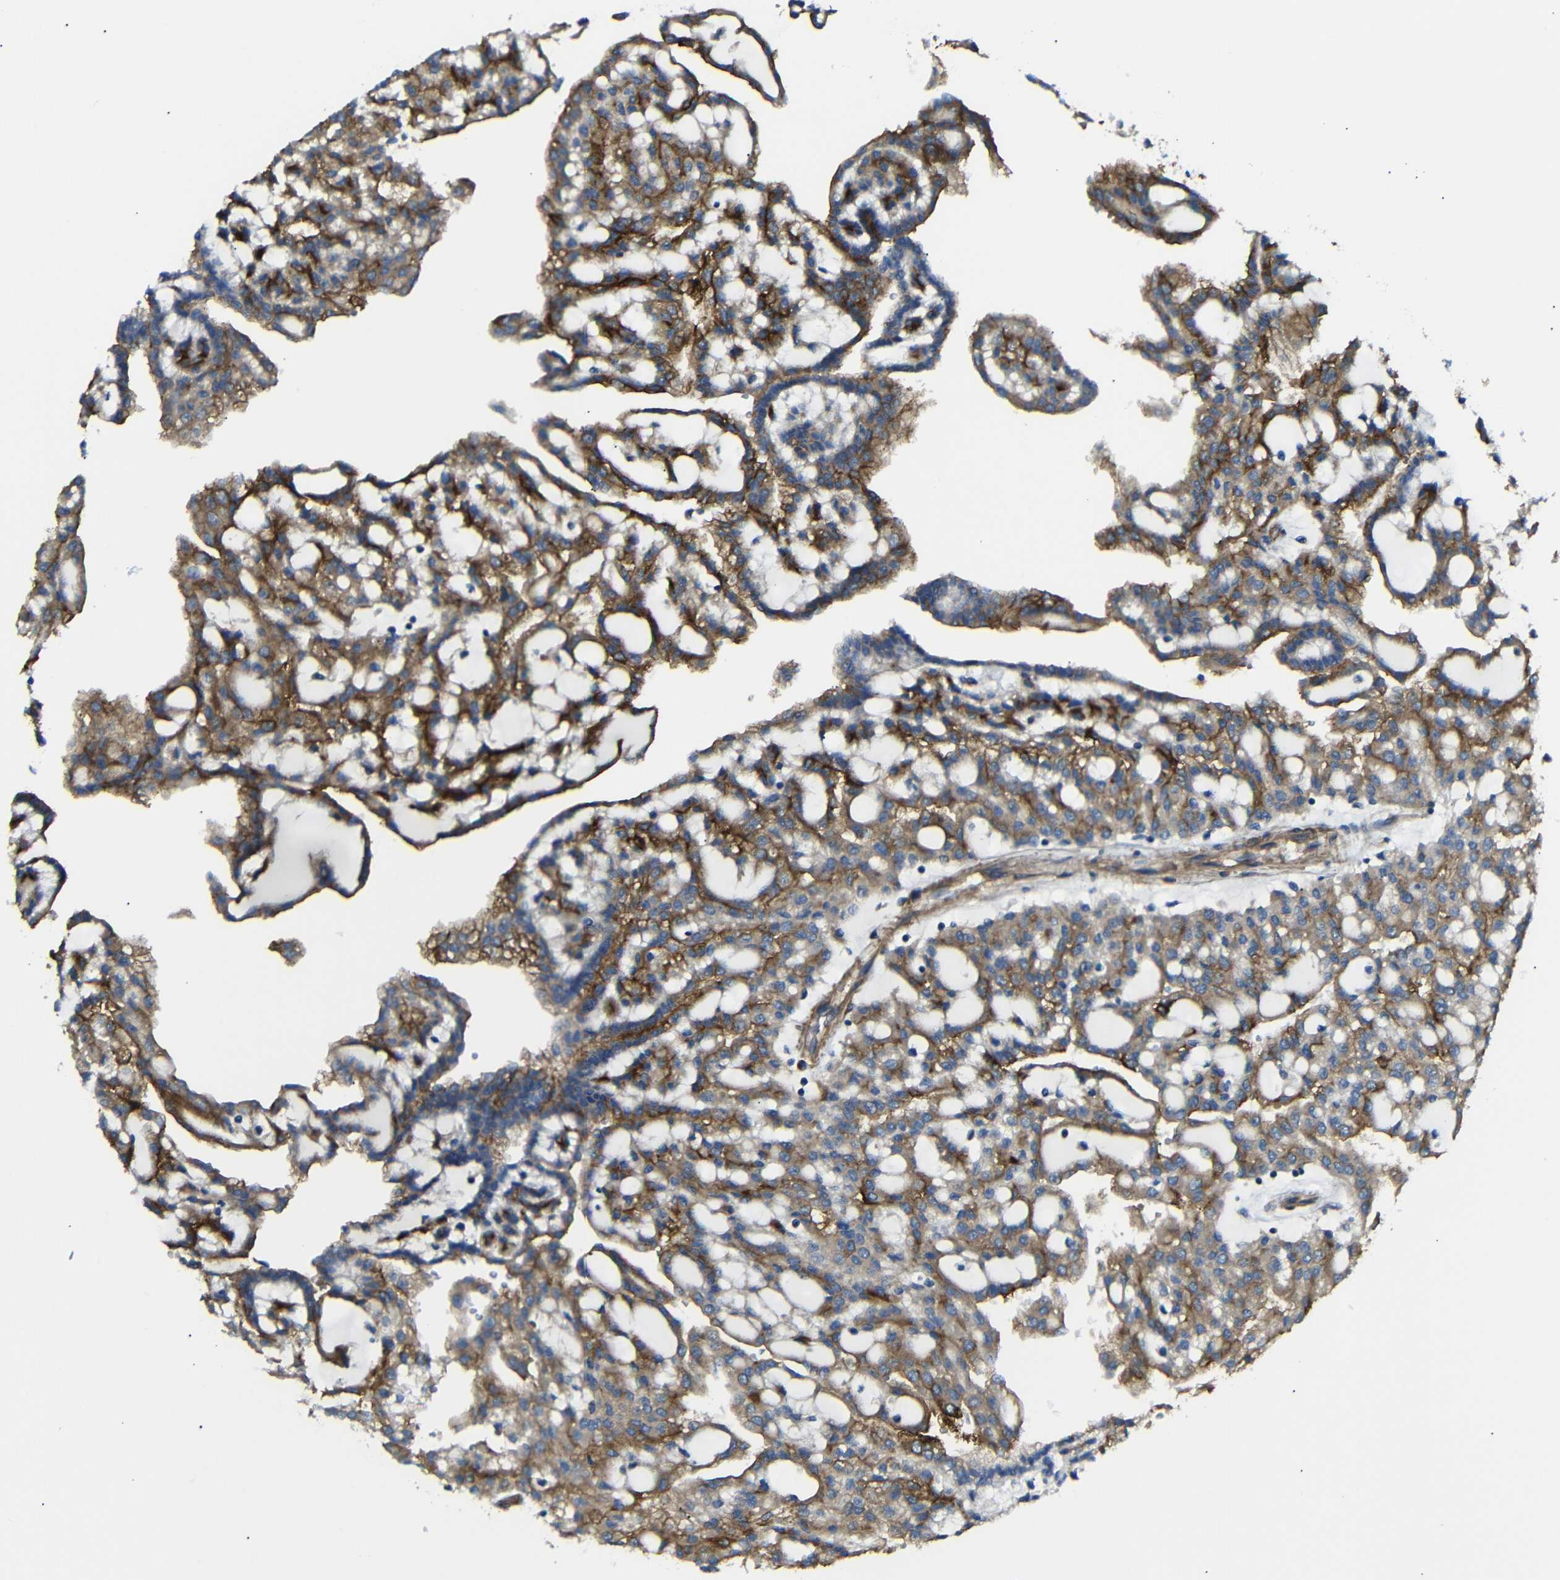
{"staining": {"intensity": "moderate", "quantity": ">75%", "location": "cytoplasmic/membranous"}, "tissue": "renal cancer", "cell_type": "Tumor cells", "image_type": "cancer", "snomed": [{"axis": "morphology", "description": "Adenocarcinoma, NOS"}, {"axis": "topography", "description": "Kidney"}], "caption": "The image reveals a brown stain indicating the presence of a protein in the cytoplasmic/membranous of tumor cells in renal cancer.", "gene": "MYO1B", "patient": {"sex": "male", "age": 63}}